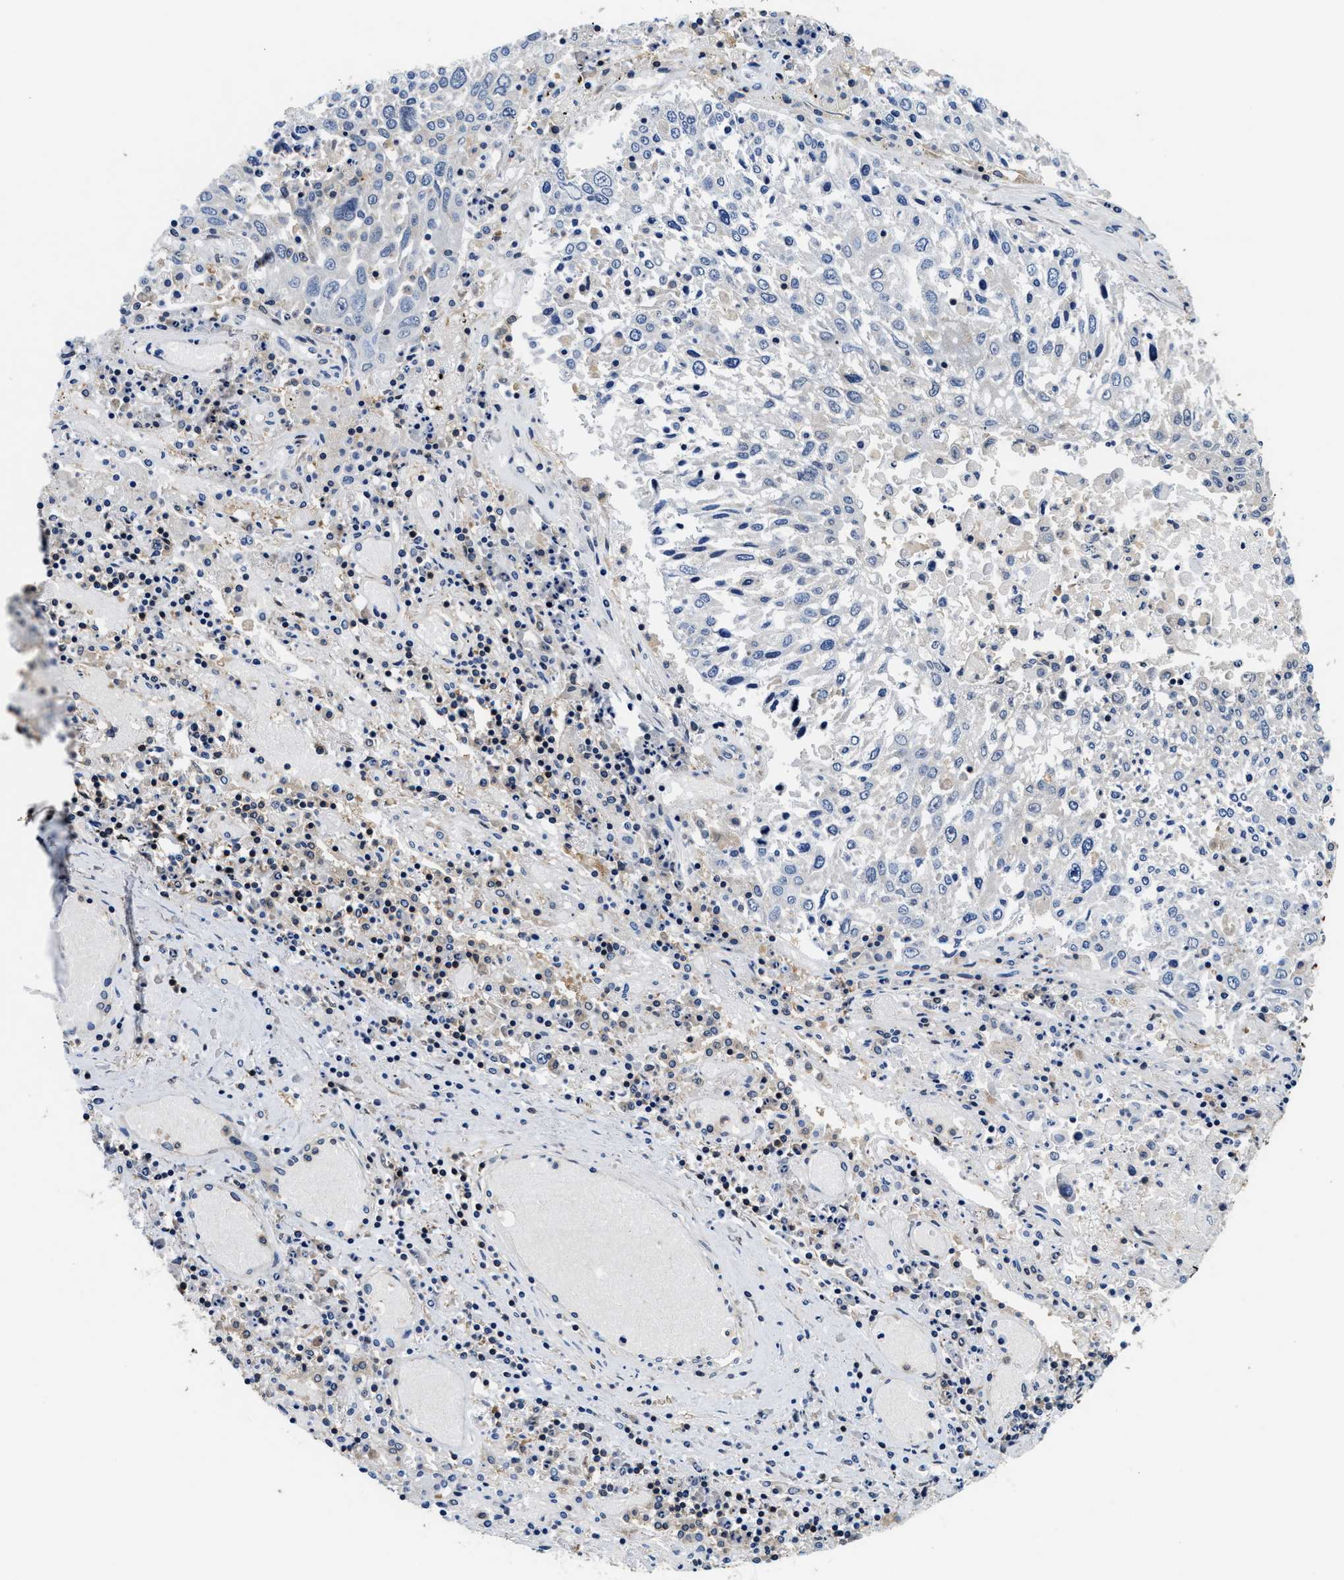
{"staining": {"intensity": "negative", "quantity": "none", "location": "none"}, "tissue": "lung cancer", "cell_type": "Tumor cells", "image_type": "cancer", "snomed": [{"axis": "morphology", "description": "Squamous cell carcinoma, NOS"}, {"axis": "topography", "description": "Lung"}], "caption": "The photomicrograph demonstrates no significant positivity in tumor cells of lung cancer (squamous cell carcinoma).", "gene": "PHPT1", "patient": {"sex": "male", "age": 65}}